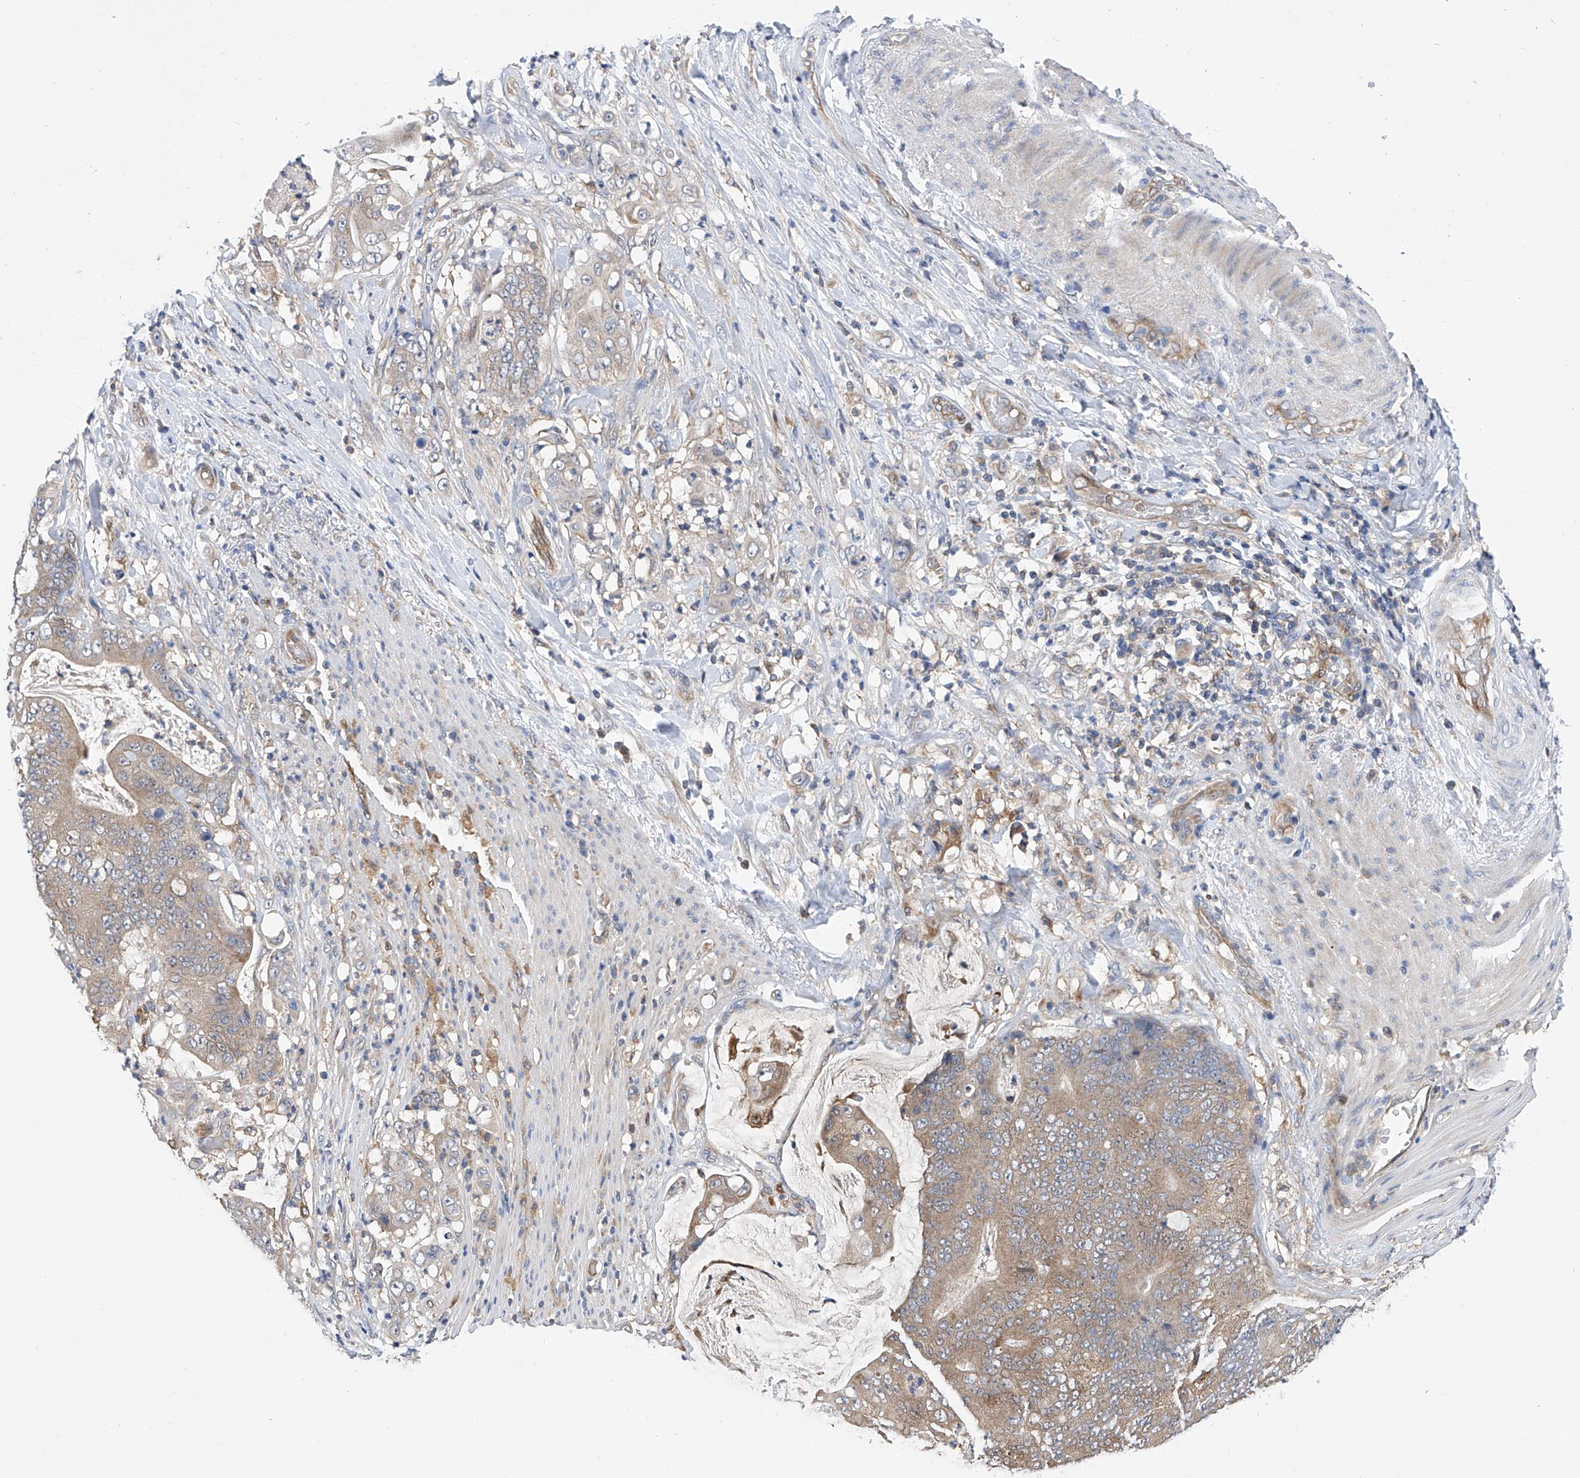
{"staining": {"intensity": "weak", "quantity": "25%-75%", "location": "cytoplasmic/membranous"}, "tissue": "stomach cancer", "cell_type": "Tumor cells", "image_type": "cancer", "snomed": [{"axis": "morphology", "description": "Adenocarcinoma, NOS"}, {"axis": "topography", "description": "Stomach"}], "caption": "Tumor cells demonstrate low levels of weak cytoplasmic/membranous positivity in approximately 25%-75% of cells in human stomach cancer (adenocarcinoma).", "gene": "SPATA20", "patient": {"sex": "female", "age": 73}}